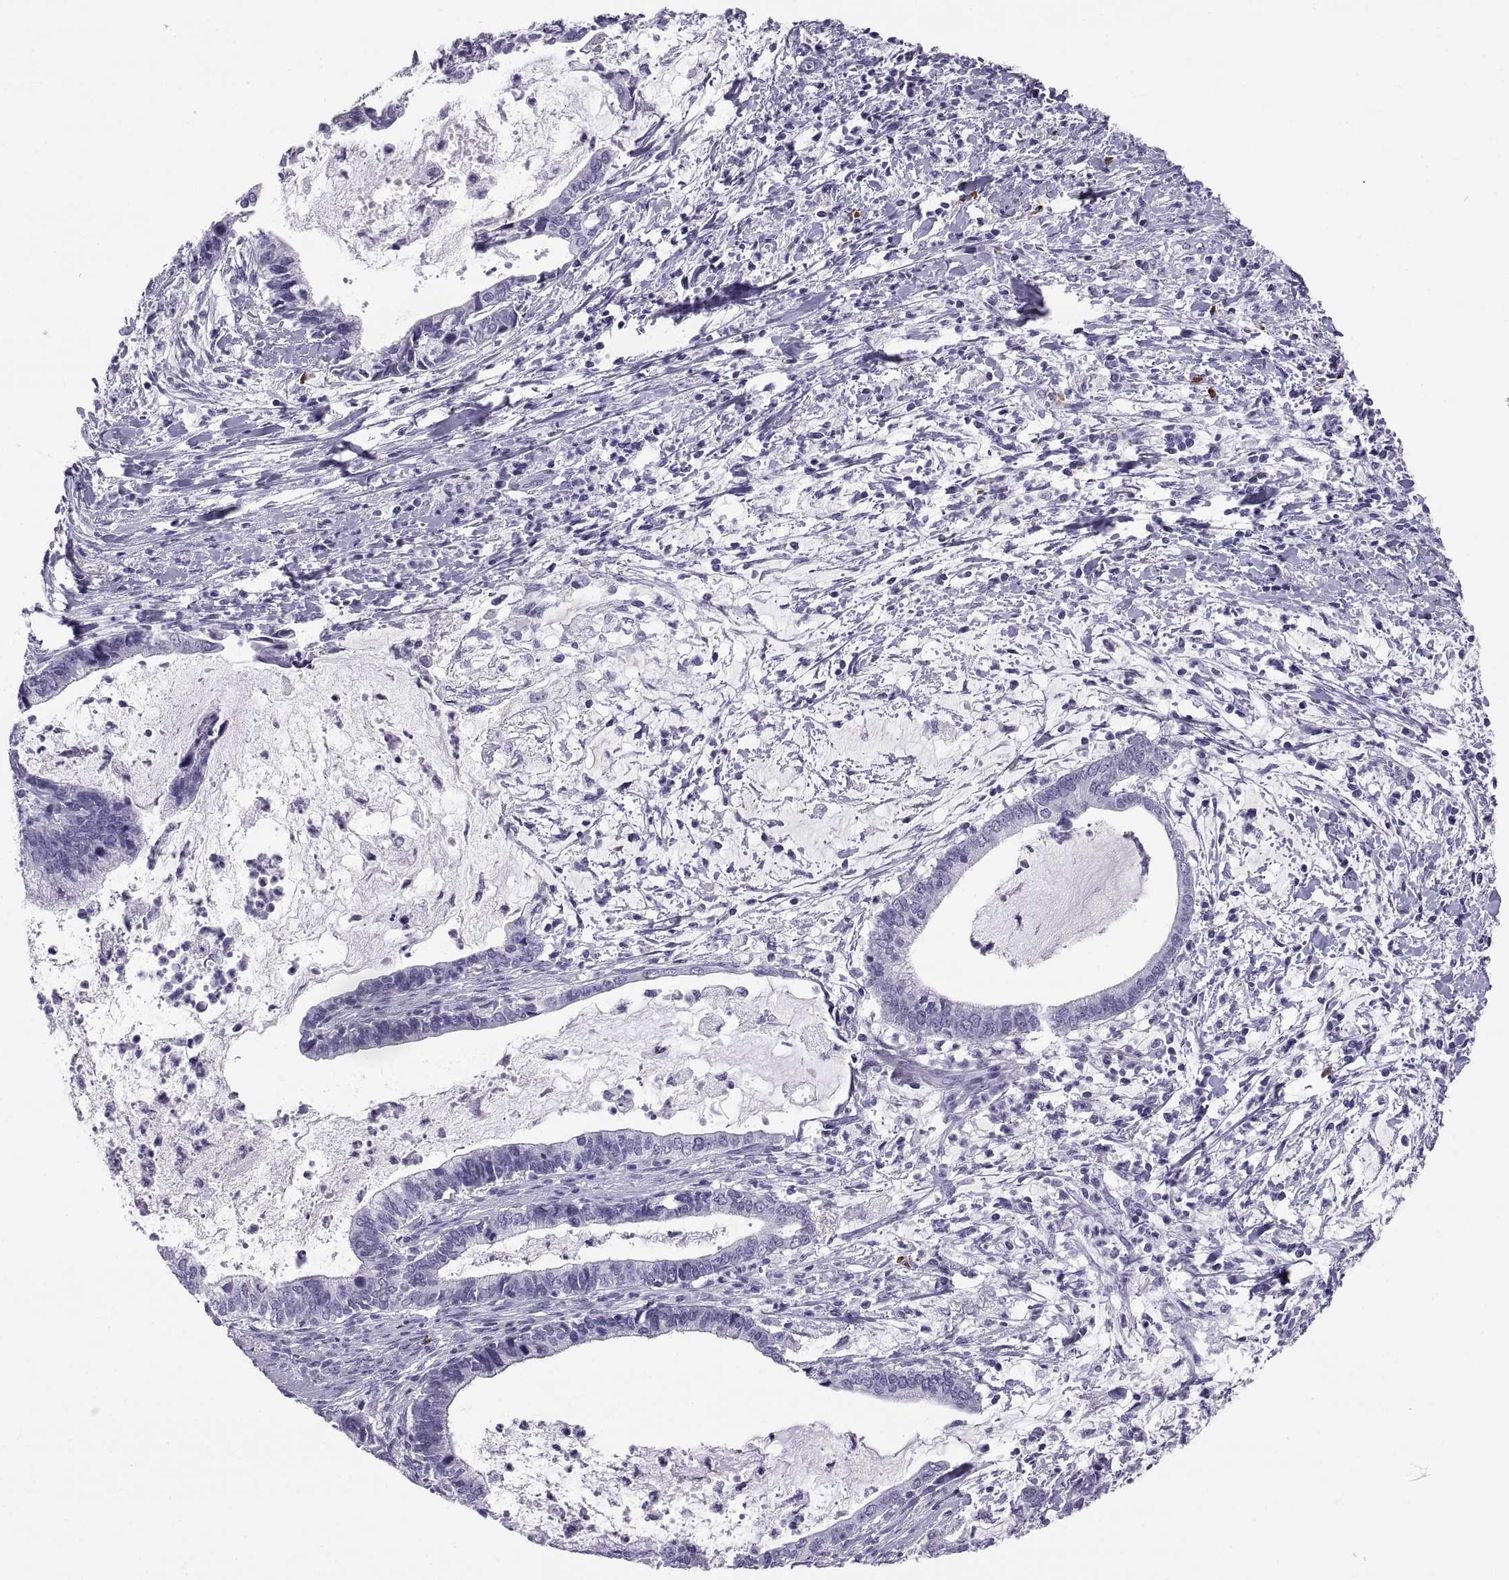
{"staining": {"intensity": "negative", "quantity": "none", "location": "none"}, "tissue": "cervical cancer", "cell_type": "Tumor cells", "image_type": "cancer", "snomed": [{"axis": "morphology", "description": "Adenocarcinoma, NOS"}, {"axis": "topography", "description": "Cervix"}], "caption": "The IHC photomicrograph has no significant positivity in tumor cells of cervical adenocarcinoma tissue.", "gene": "CT47A10", "patient": {"sex": "female", "age": 42}}